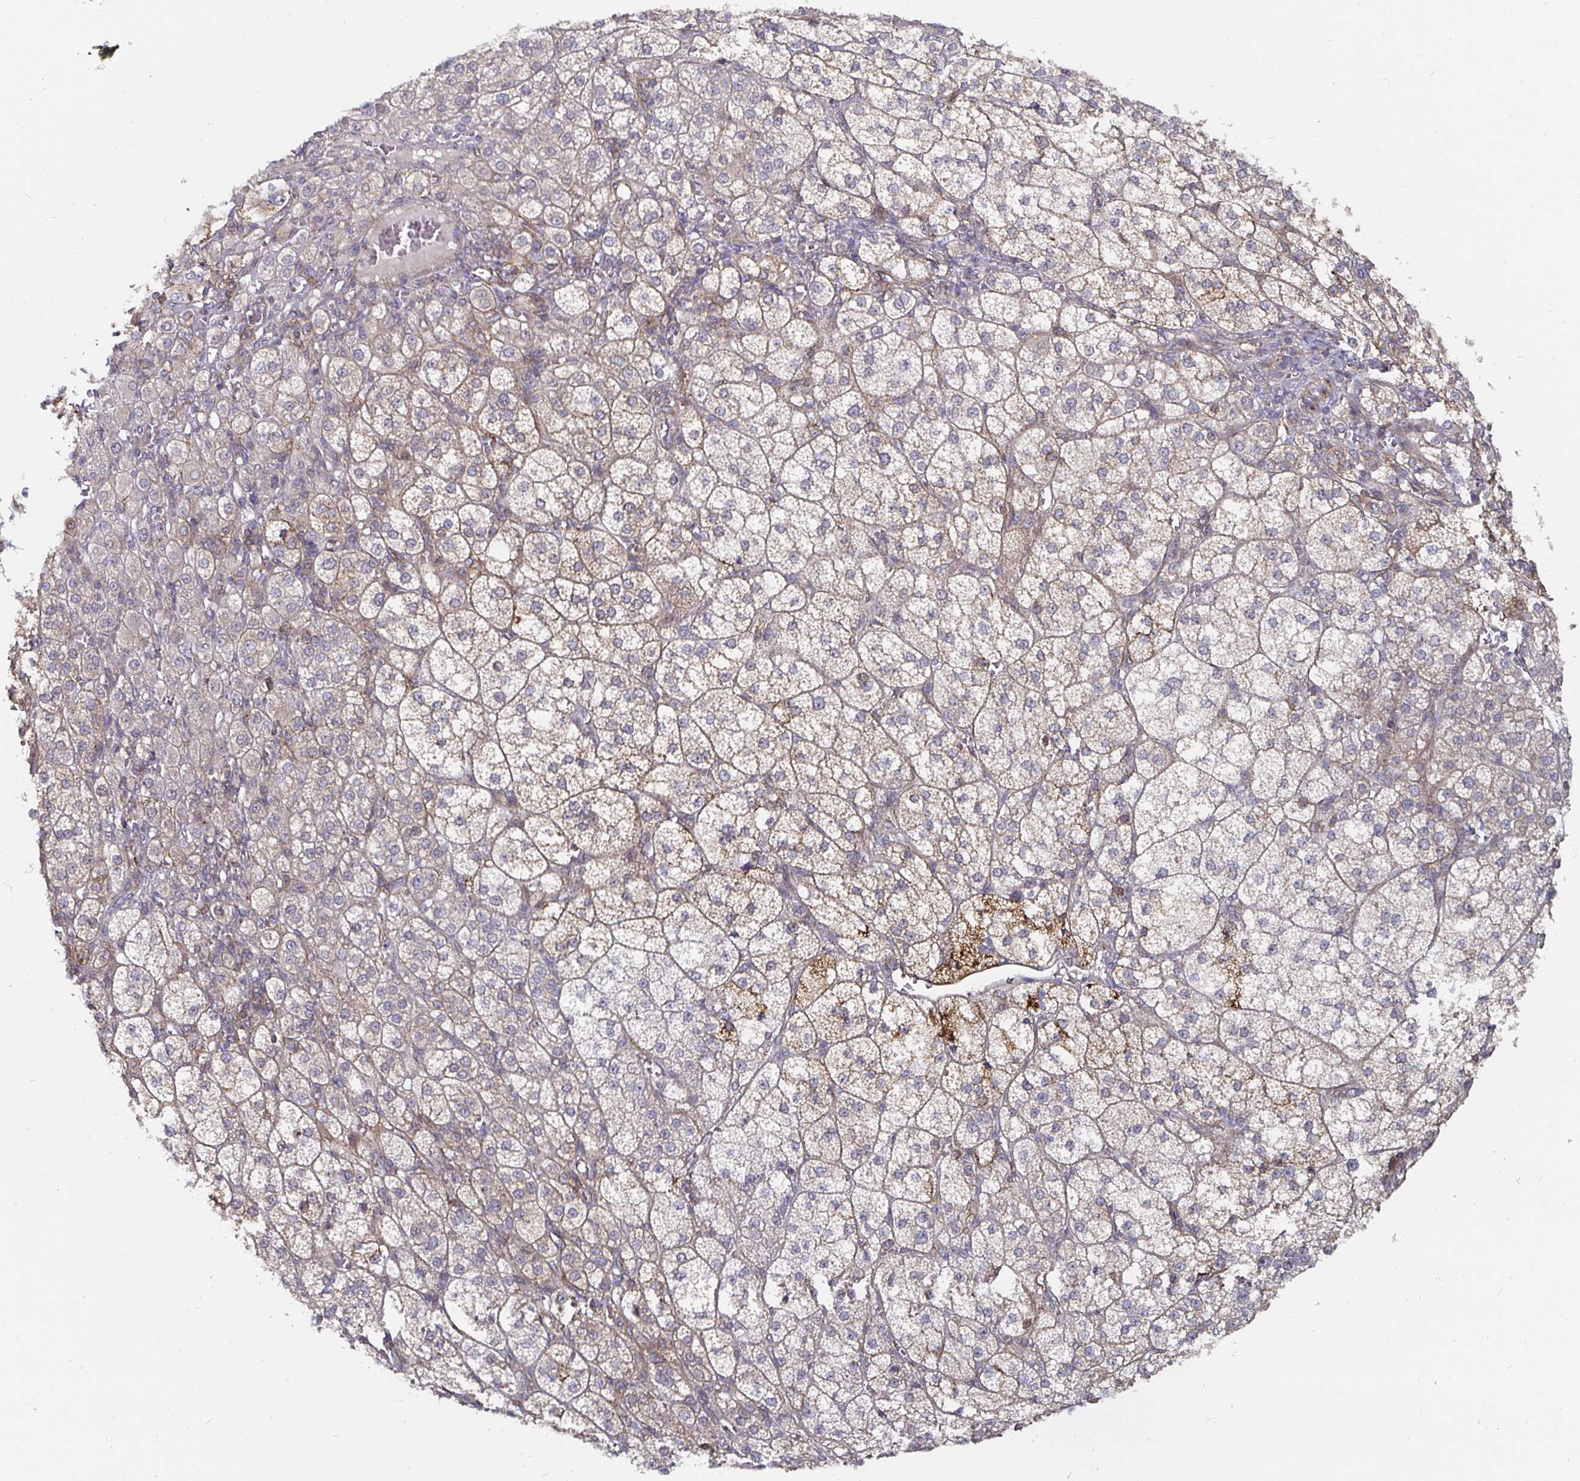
{"staining": {"intensity": "weak", "quantity": ">75%", "location": "cytoplasmic/membranous"}, "tissue": "adrenal gland", "cell_type": "Glandular cells", "image_type": "normal", "snomed": [{"axis": "morphology", "description": "Normal tissue, NOS"}, {"axis": "topography", "description": "Adrenal gland"}], "caption": "The micrograph reveals immunohistochemical staining of normal adrenal gland. There is weak cytoplasmic/membranous expression is appreciated in approximately >75% of glandular cells. Ihc stains the protein of interest in brown and the nuclei are stained blue.", "gene": "GJA4", "patient": {"sex": "female", "age": 60}}